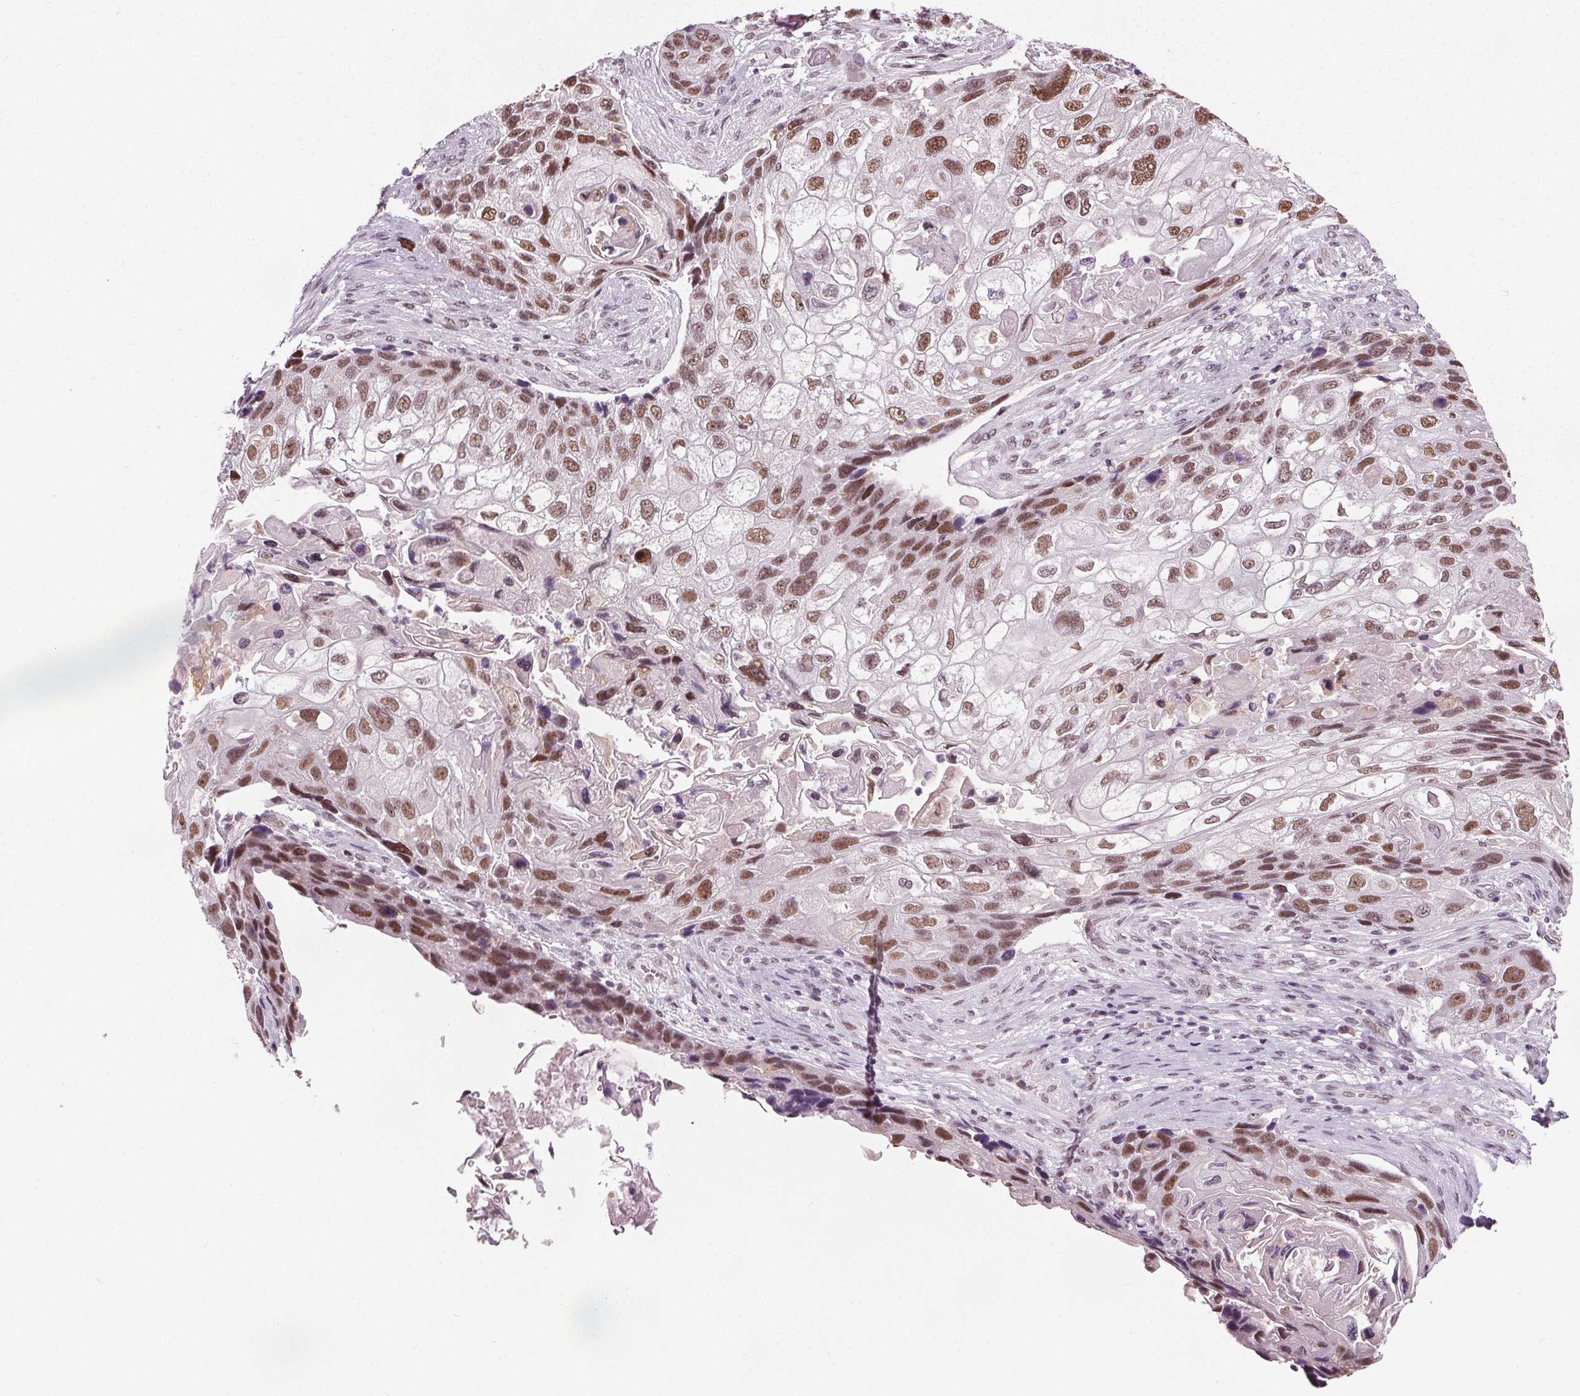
{"staining": {"intensity": "moderate", "quantity": ">75%", "location": "nuclear"}, "tissue": "lung cancer", "cell_type": "Tumor cells", "image_type": "cancer", "snomed": [{"axis": "morphology", "description": "Squamous cell carcinoma, NOS"}, {"axis": "topography", "description": "Lung"}], "caption": "Tumor cells exhibit moderate nuclear staining in about >75% of cells in lung cancer (squamous cell carcinoma).", "gene": "IWS1", "patient": {"sex": "male", "age": 69}}